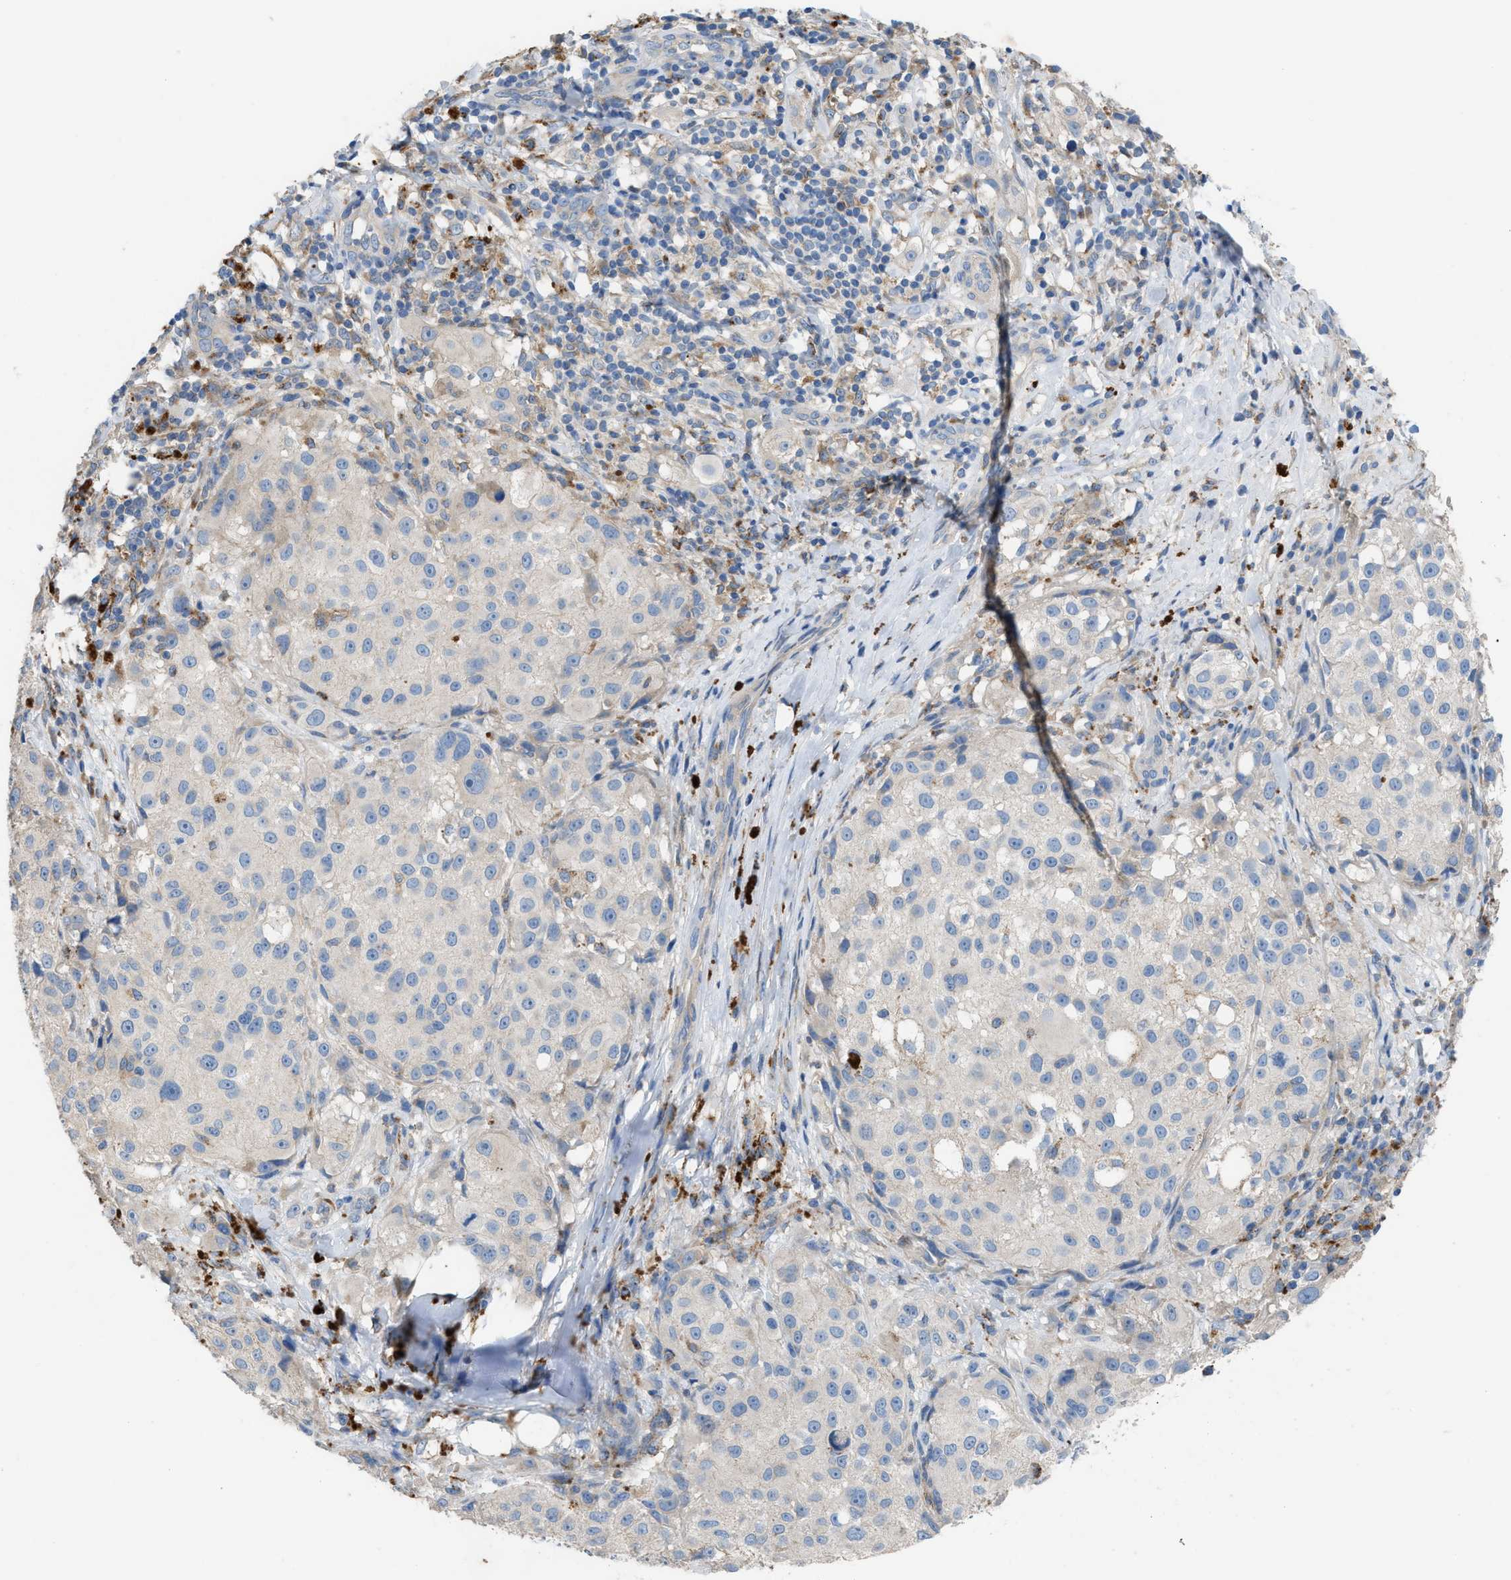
{"staining": {"intensity": "negative", "quantity": "none", "location": "none"}, "tissue": "melanoma", "cell_type": "Tumor cells", "image_type": "cancer", "snomed": [{"axis": "morphology", "description": "Necrosis, NOS"}, {"axis": "morphology", "description": "Malignant melanoma, NOS"}, {"axis": "topography", "description": "Skin"}], "caption": "Human melanoma stained for a protein using IHC reveals no positivity in tumor cells.", "gene": "AOAH", "patient": {"sex": "female", "age": 87}}